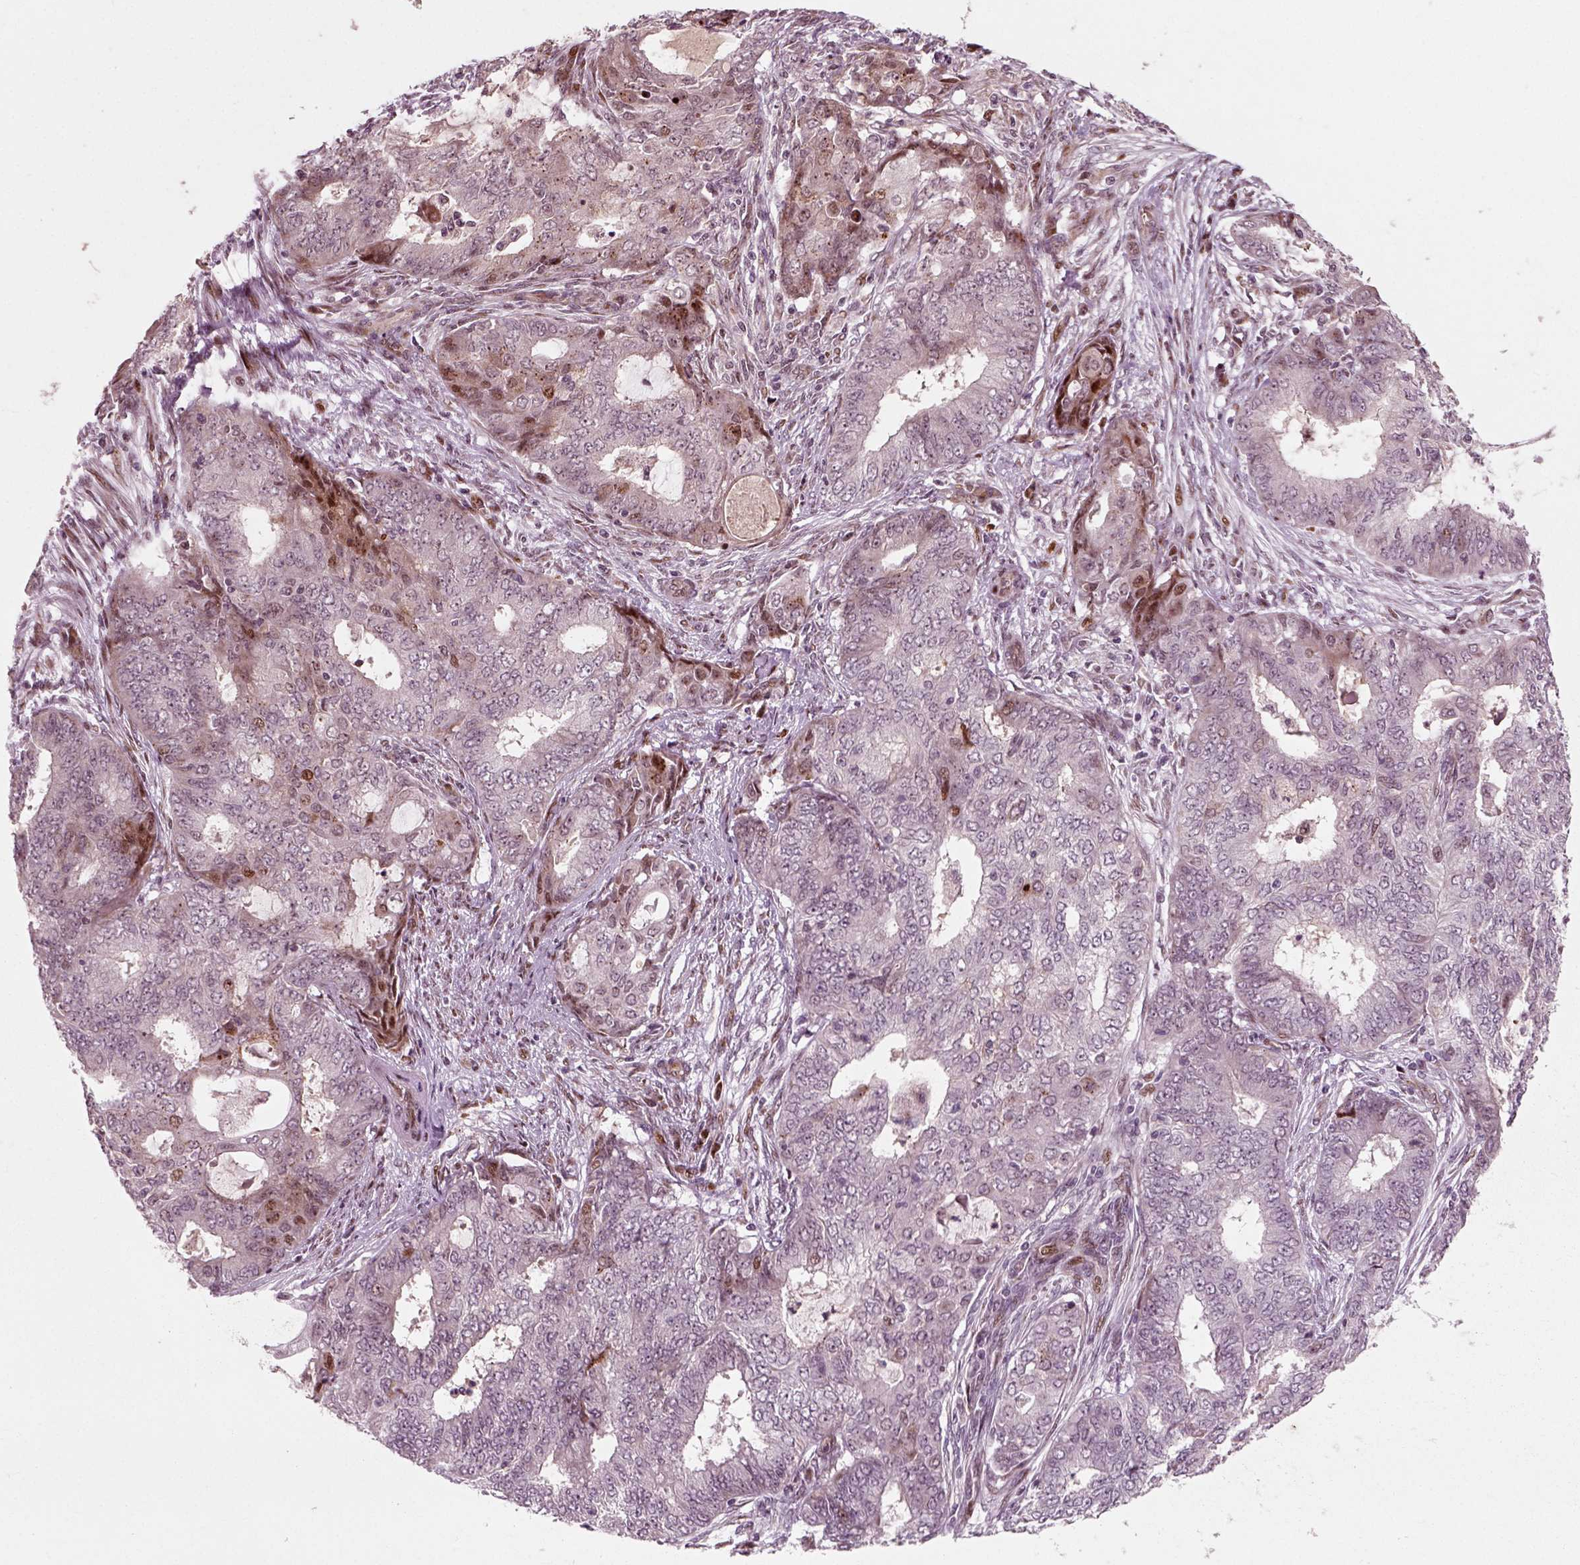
{"staining": {"intensity": "moderate", "quantity": "<25%", "location": "nuclear"}, "tissue": "endometrial cancer", "cell_type": "Tumor cells", "image_type": "cancer", "snomed": [{"axis": "morphology", "description": "Adenocarcinoma, NOS"}, {"axis": "topography", "description": "Endometrium"}], "caption": "Brown immunohistochemical staining in endometrial cancer reveals moderate nuclear positivity in approximately <25% of tumor cells.", "gene": "CDC14A", "patient": {"sex": "female", "age": 62}}